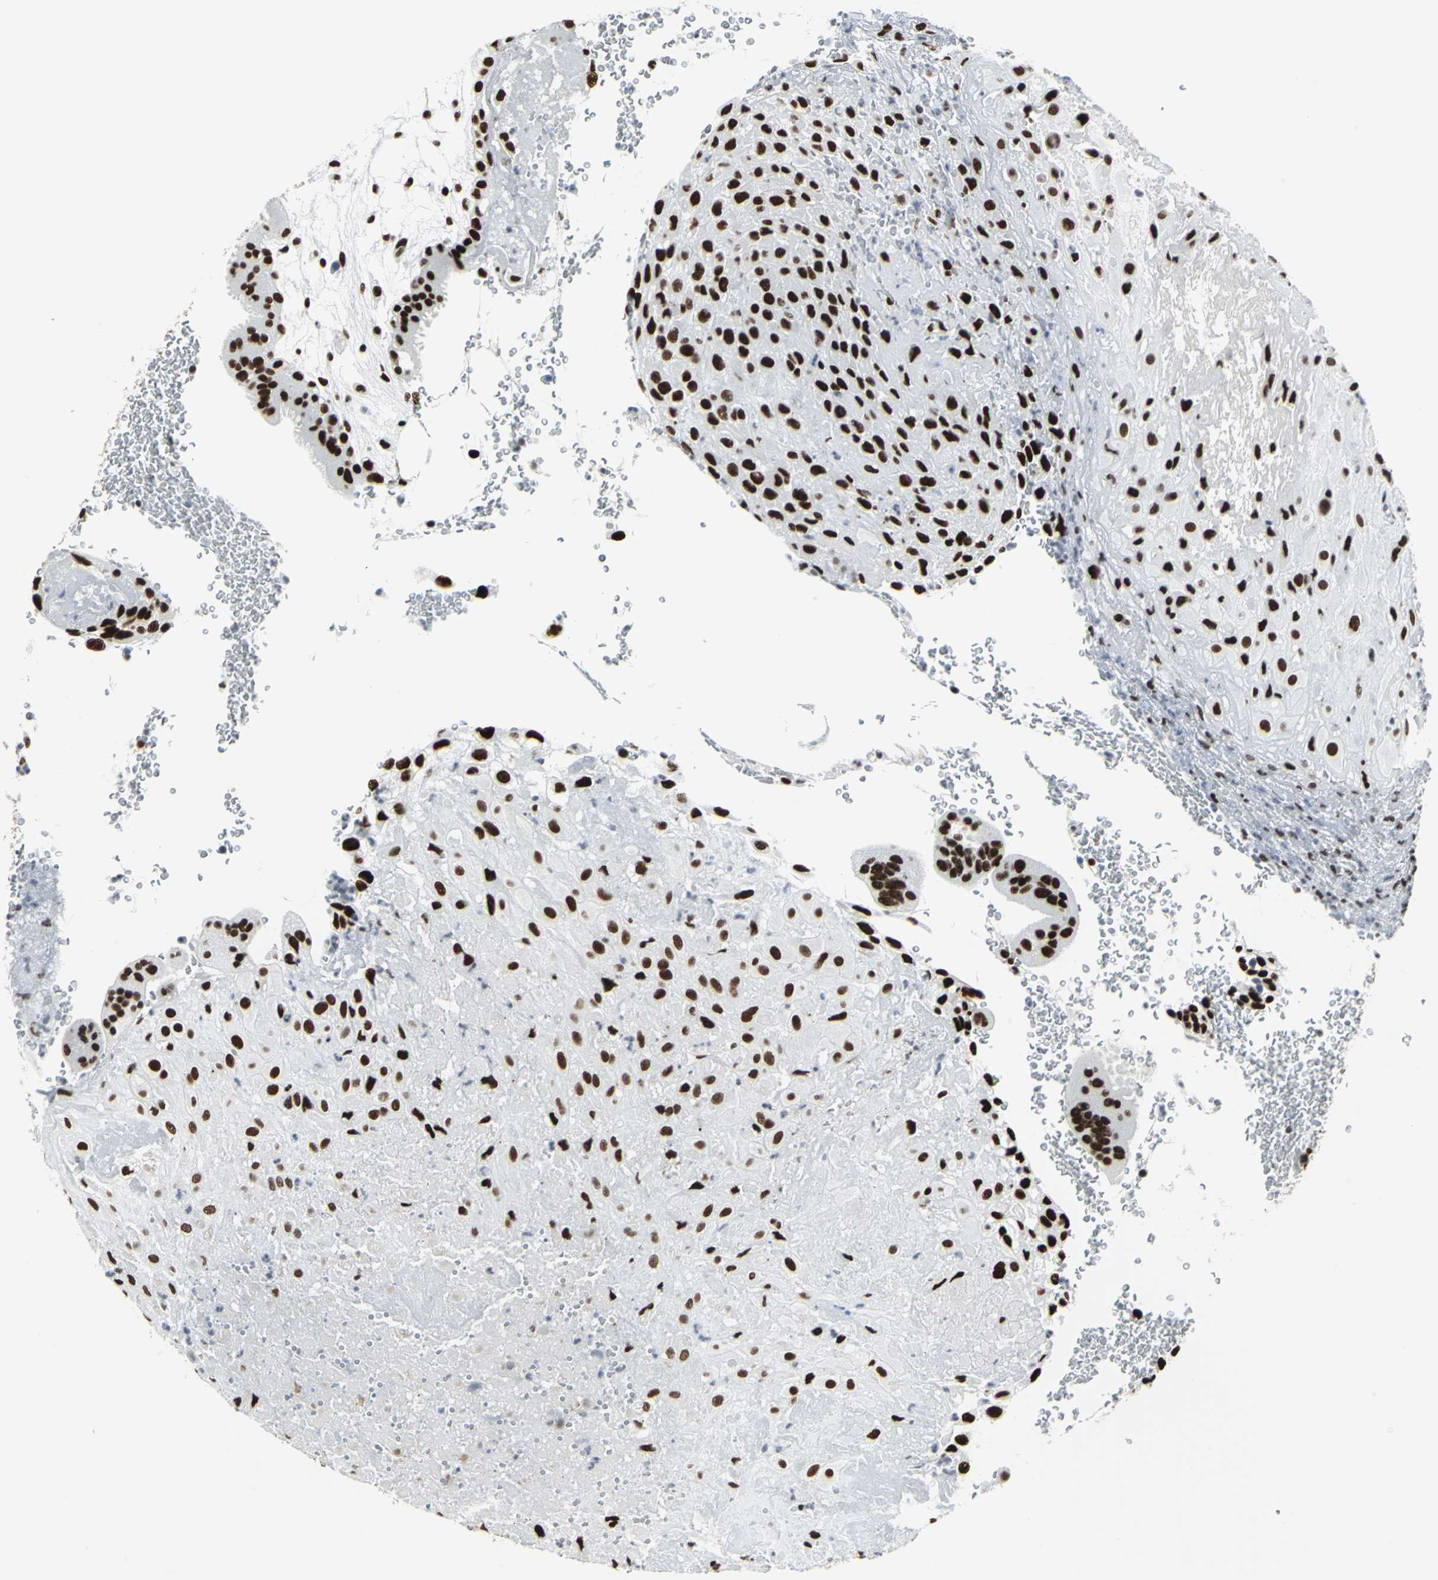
{"staining": {"intensity": "strong", "quantity": ">75%", "location": "nuclear"}, "tissue": "placenta", "cell_type": "Decidual cells", "image_type": "normal", "snomed": [{"axis": "morphology", "description": "Normal tissue, NOS"}, {"axis": "topography", "description": "Placenta"}], "caption": "Strong nuclear staining is present in about >75% of decidual cells in unremarkable placenta.", "gene": "HDAC2", "patient": {"sex": "female", "age": 19}}